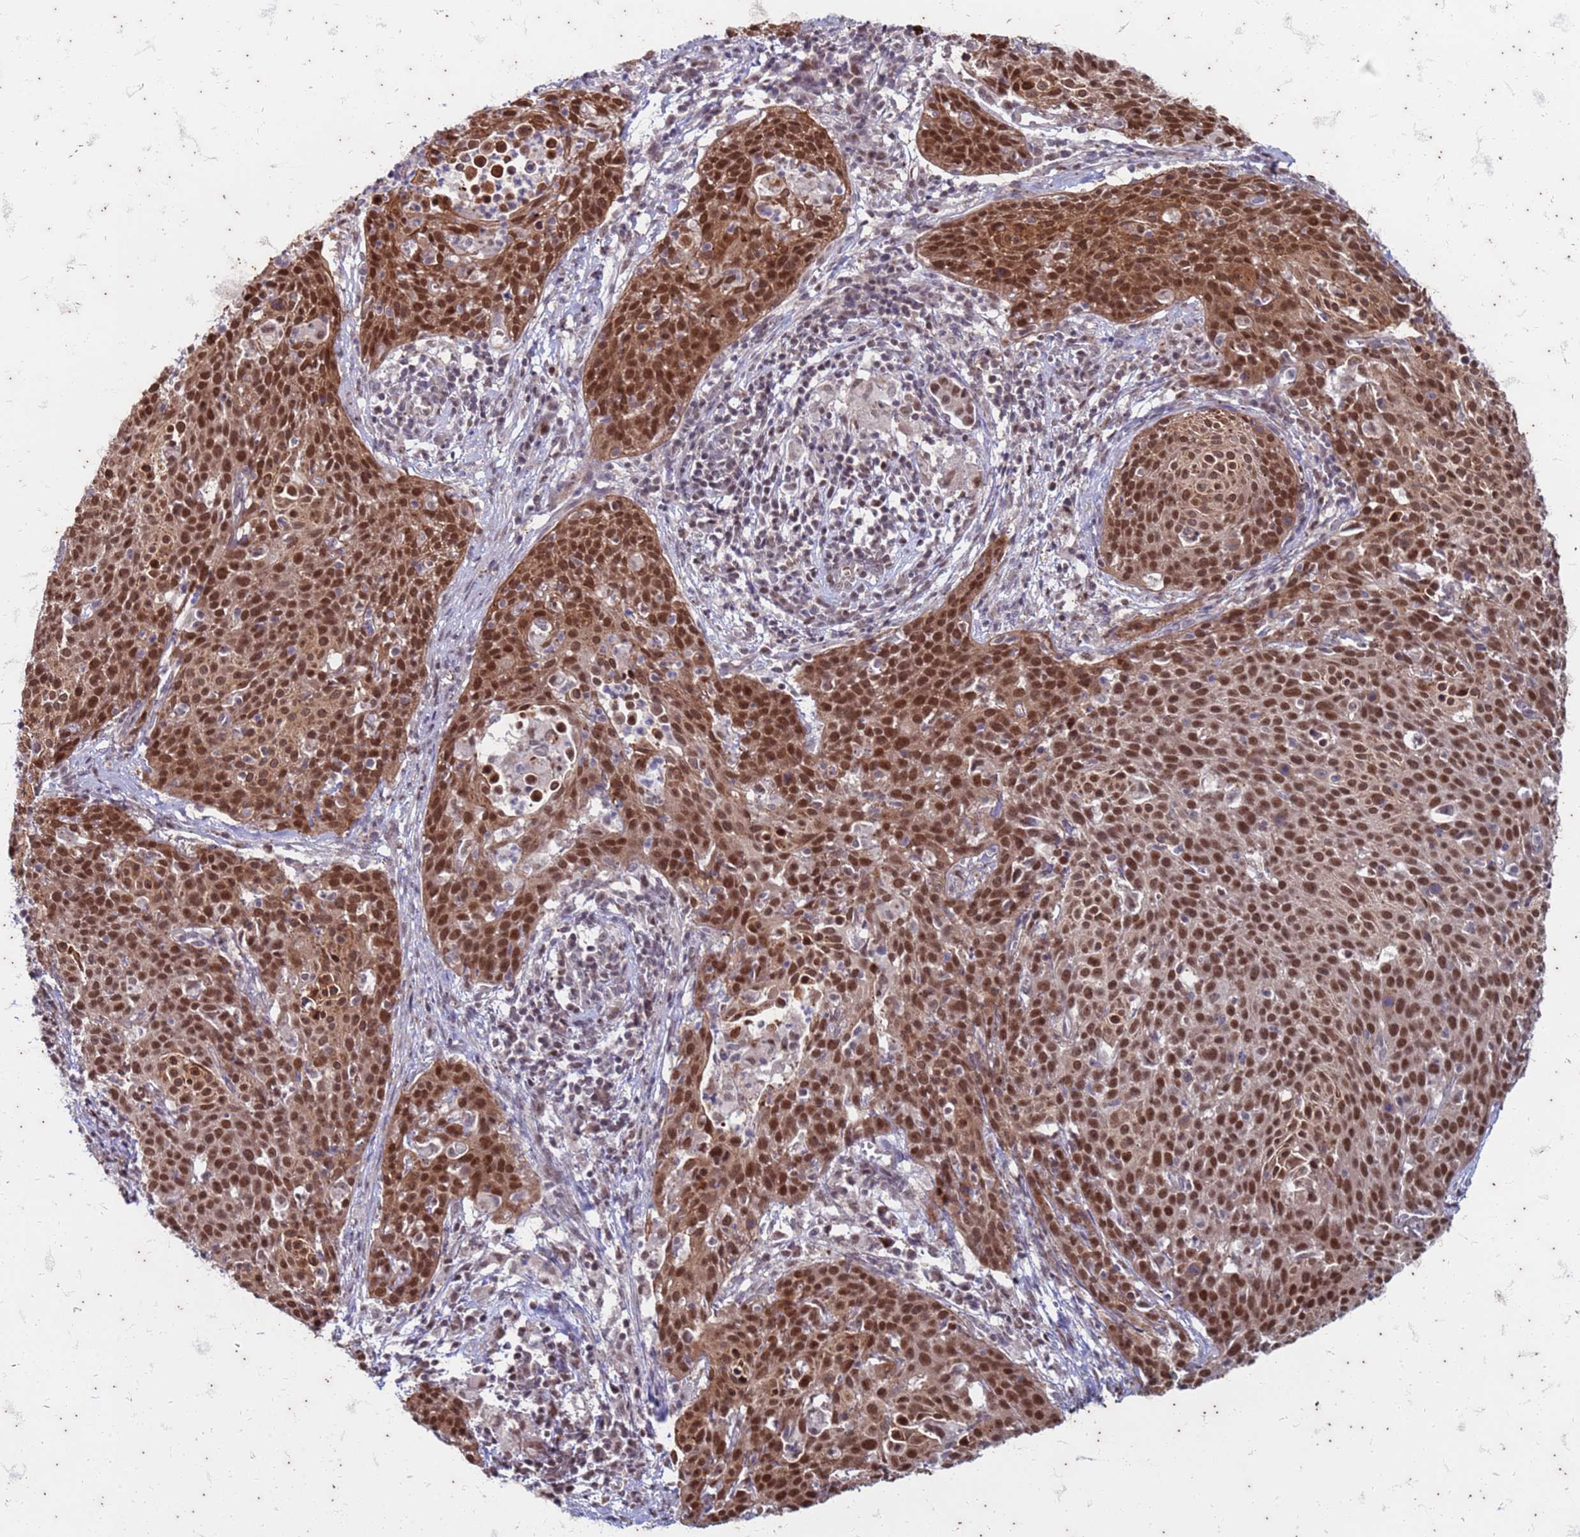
{"staining": {"intensity": "strong", "quantity": ">75%", "location": "nuclear"}, "tissue": "cervical cancer", "cell_type": "Tumor cells", "image_type": "cancer", "snomed": [{"axis": "morphology", "description": "Squamous cell carcinoma, NOS"}, {"axis": "topography", "description": "Cervix"}], "caption": "IHC photomicrograph of neoplastic tissue: cervical cancer (squamous cell carcinoma) stained using IHC reveals high levels of strong protein expression localized specifically in the nuclear of tumor cells, appearing as a nuclear brown color.", "gene": "TRMT6", "patient": {"sex": "female", "age": 38}}